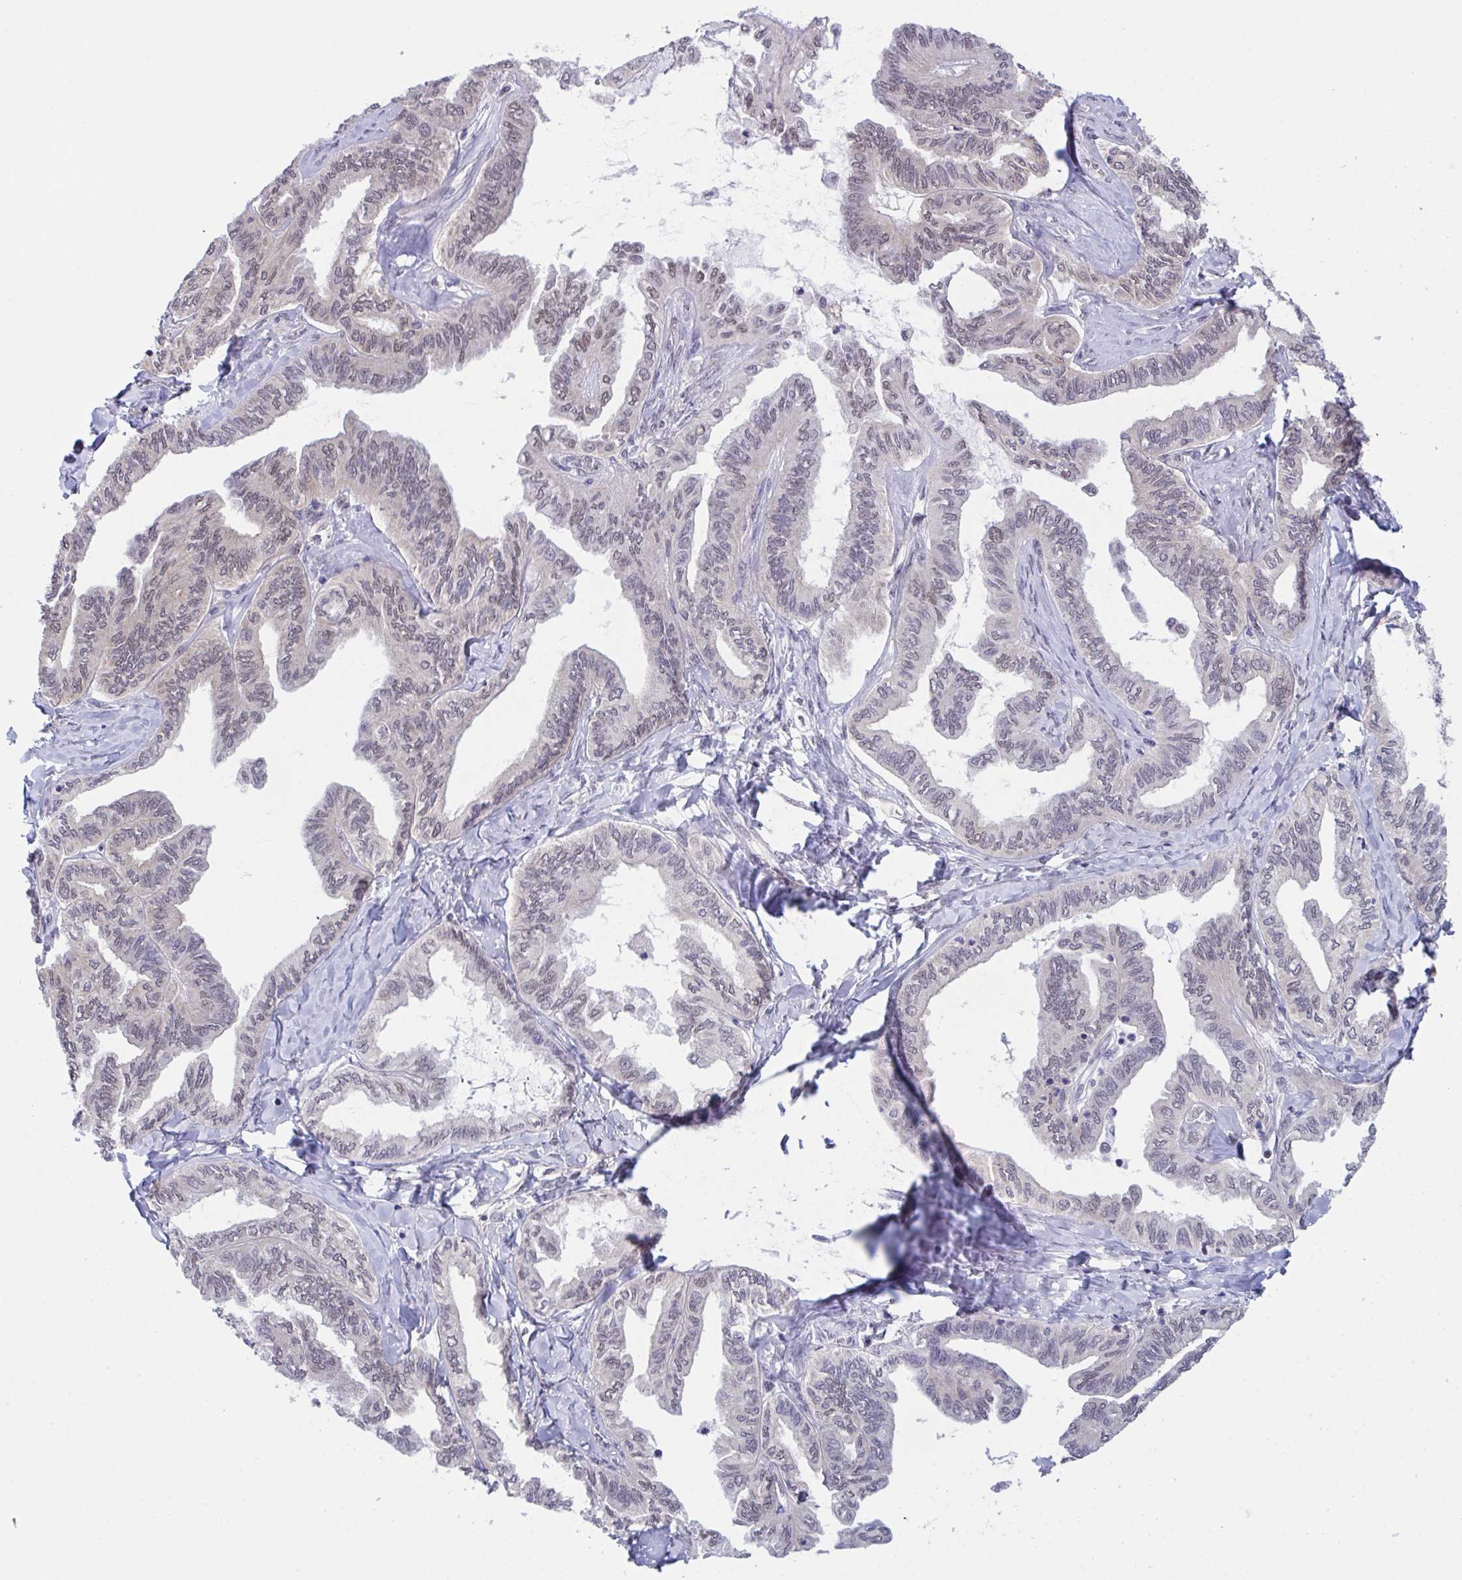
{"staining": {"intensity": "weak", "quantity": "<25%", "location": "nuclear"}, "tissue": "ovarian cancer", "cell_type": "Tumor cells", "image_type": "cancer", "snomed": [{"axis": "morphology", "description": "Carcinoma, endometroid"}, {"axis": "topography", "description": "Ovary"}], "caption": "The immunohistochemistry (IHC) histopathology image has no significant staining in tumor cells of ovarian cancer tissue.", "gene": "ZNF444", "patient": {"sex": "female", "age": 70}}